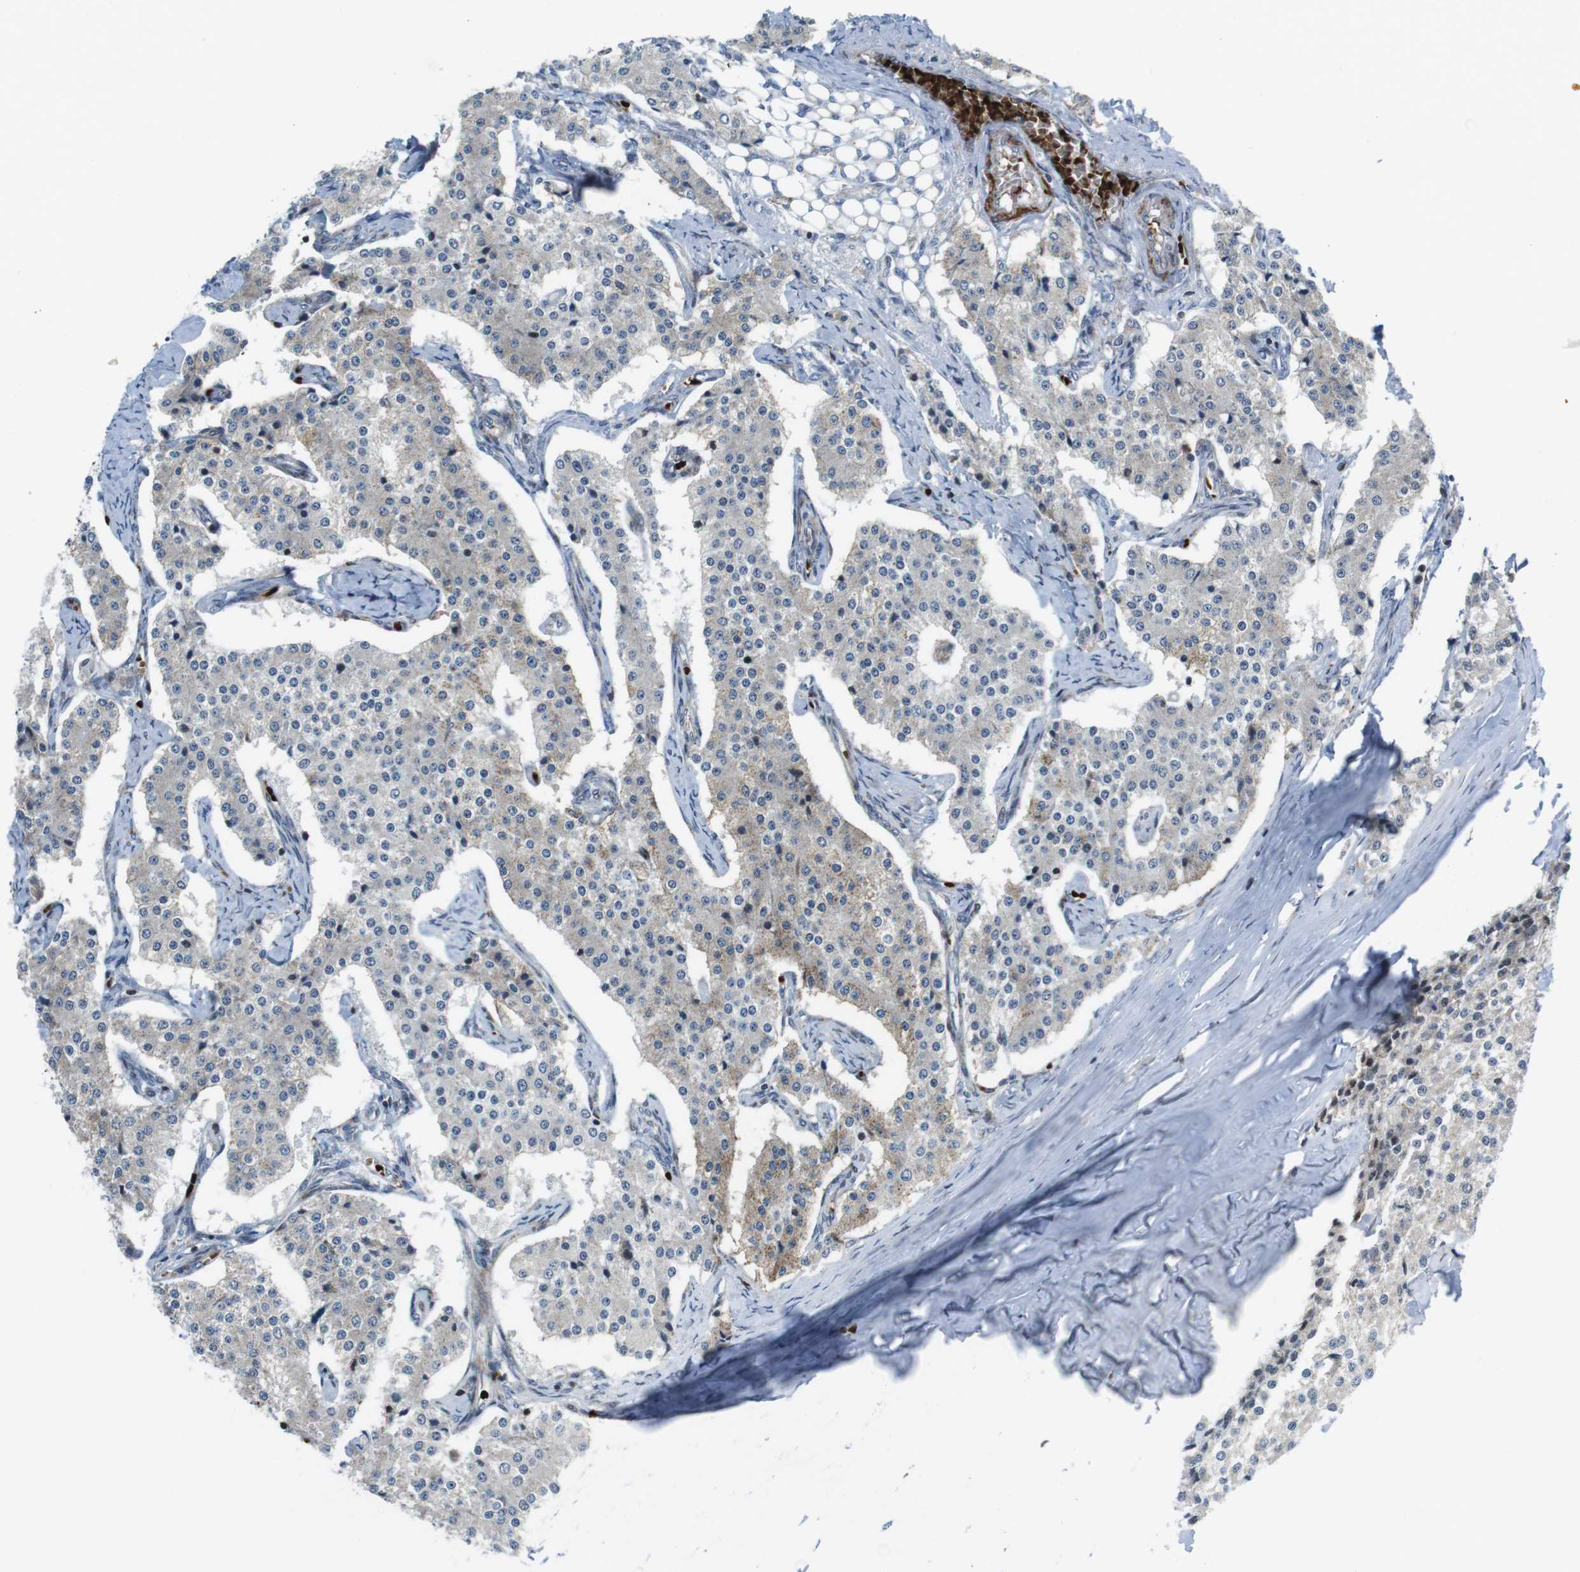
{"staining": {"intensity": "negative", "quantity": "none", "location": "none"}, "tissue": "carcinoid", "cell_type": "Tumor cells", "image_type": "cancer", "snomed": [{"axis": "morphology", "description": "Carcinoid, malignant, NOS"}, {"axis": "topography", "description": "Colon"}], "caption": "Carcinoid was stained to show a protein in brown. There is no significant expression in tumor cells.", "gene": "CUL7", "patient": {"sex": "female", "age": 52}}